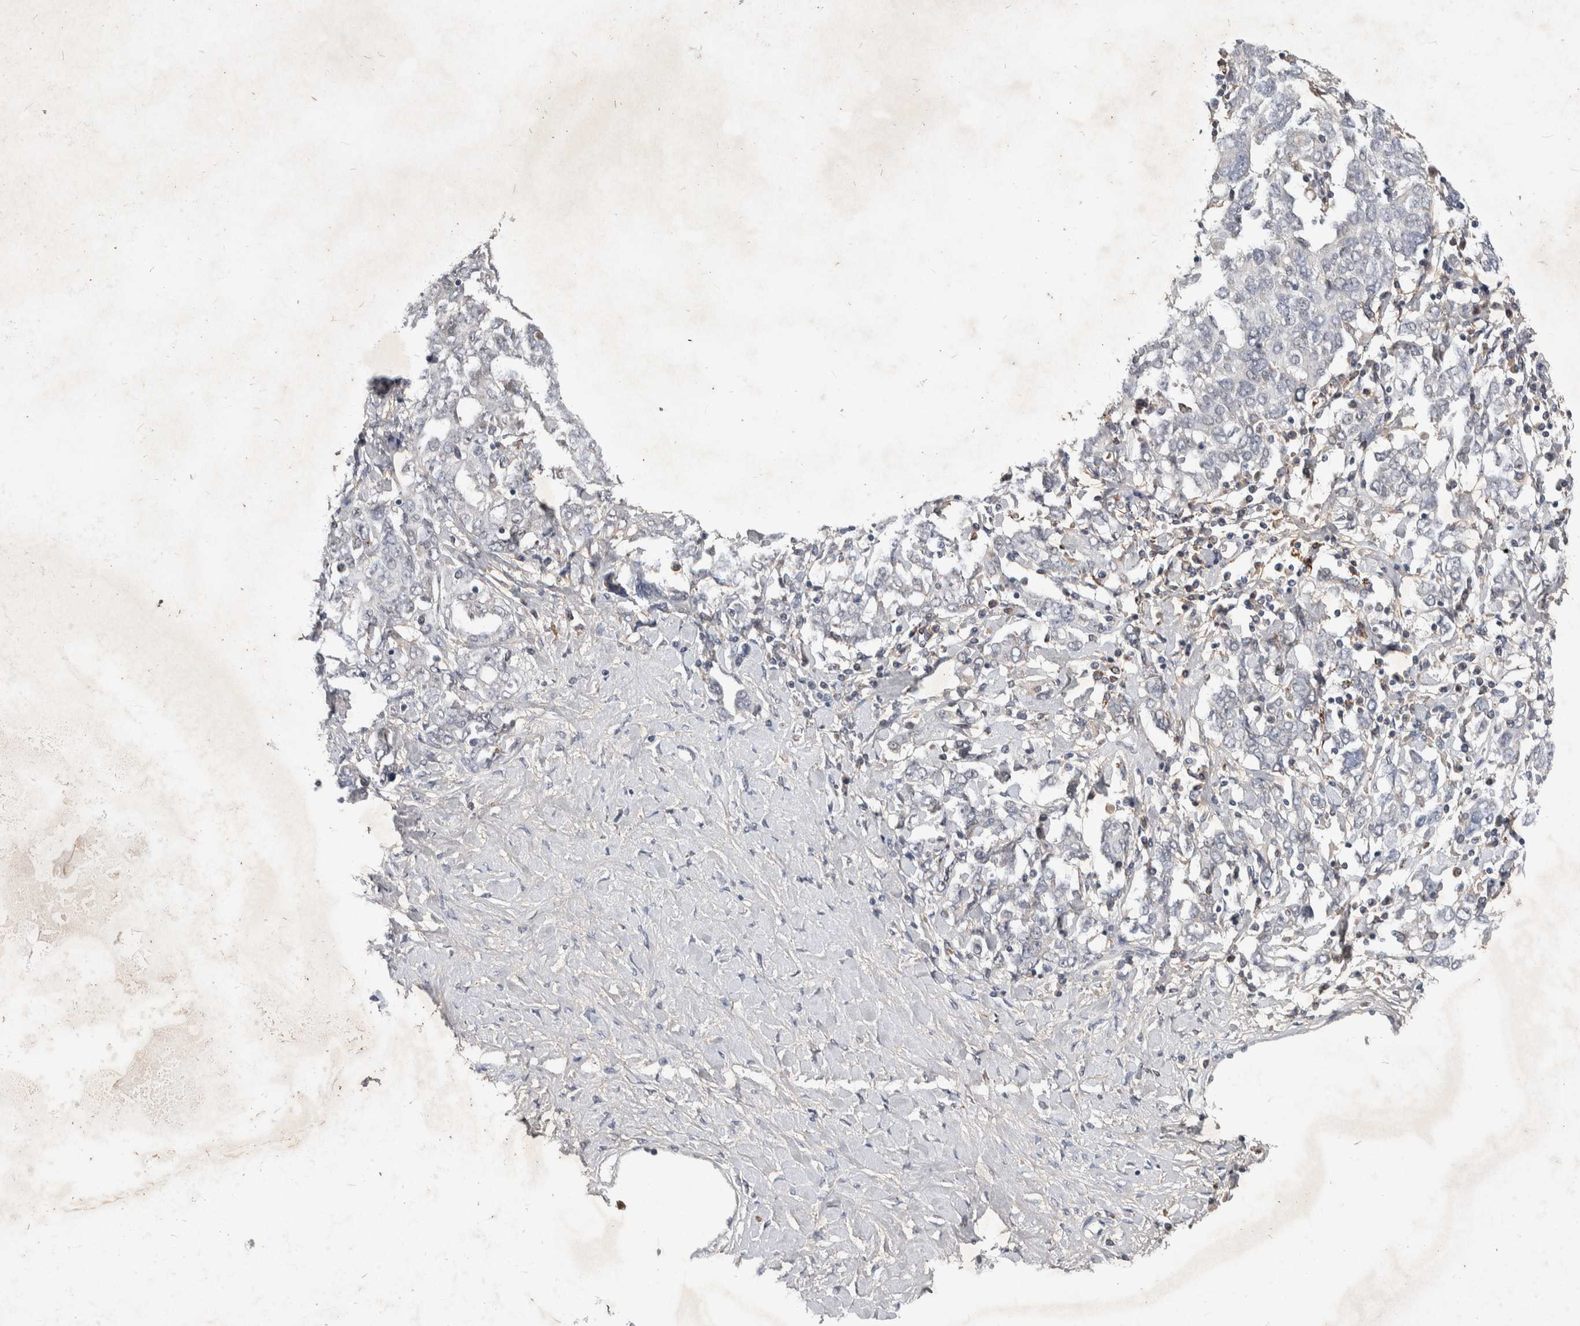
{"staining": {"intensity": "negative", "quantity": "none", "location": "none"}, "tissue": "ovarian cancer", "cell_type": "Tumor cells", "image_type": "cancer", "snomed": [{"axis": "morphology", "description": "Carcinoma, endometroid"}, {"axis": "topography", "description": "Ovary"}], "caption": "Immunohistochemical staining of ovarian cancer (endometroid carcinoma) shows no significant staining in tumor cells.", "gene": "CHRM3", "patient": {"sex": "female", "age": 62}}